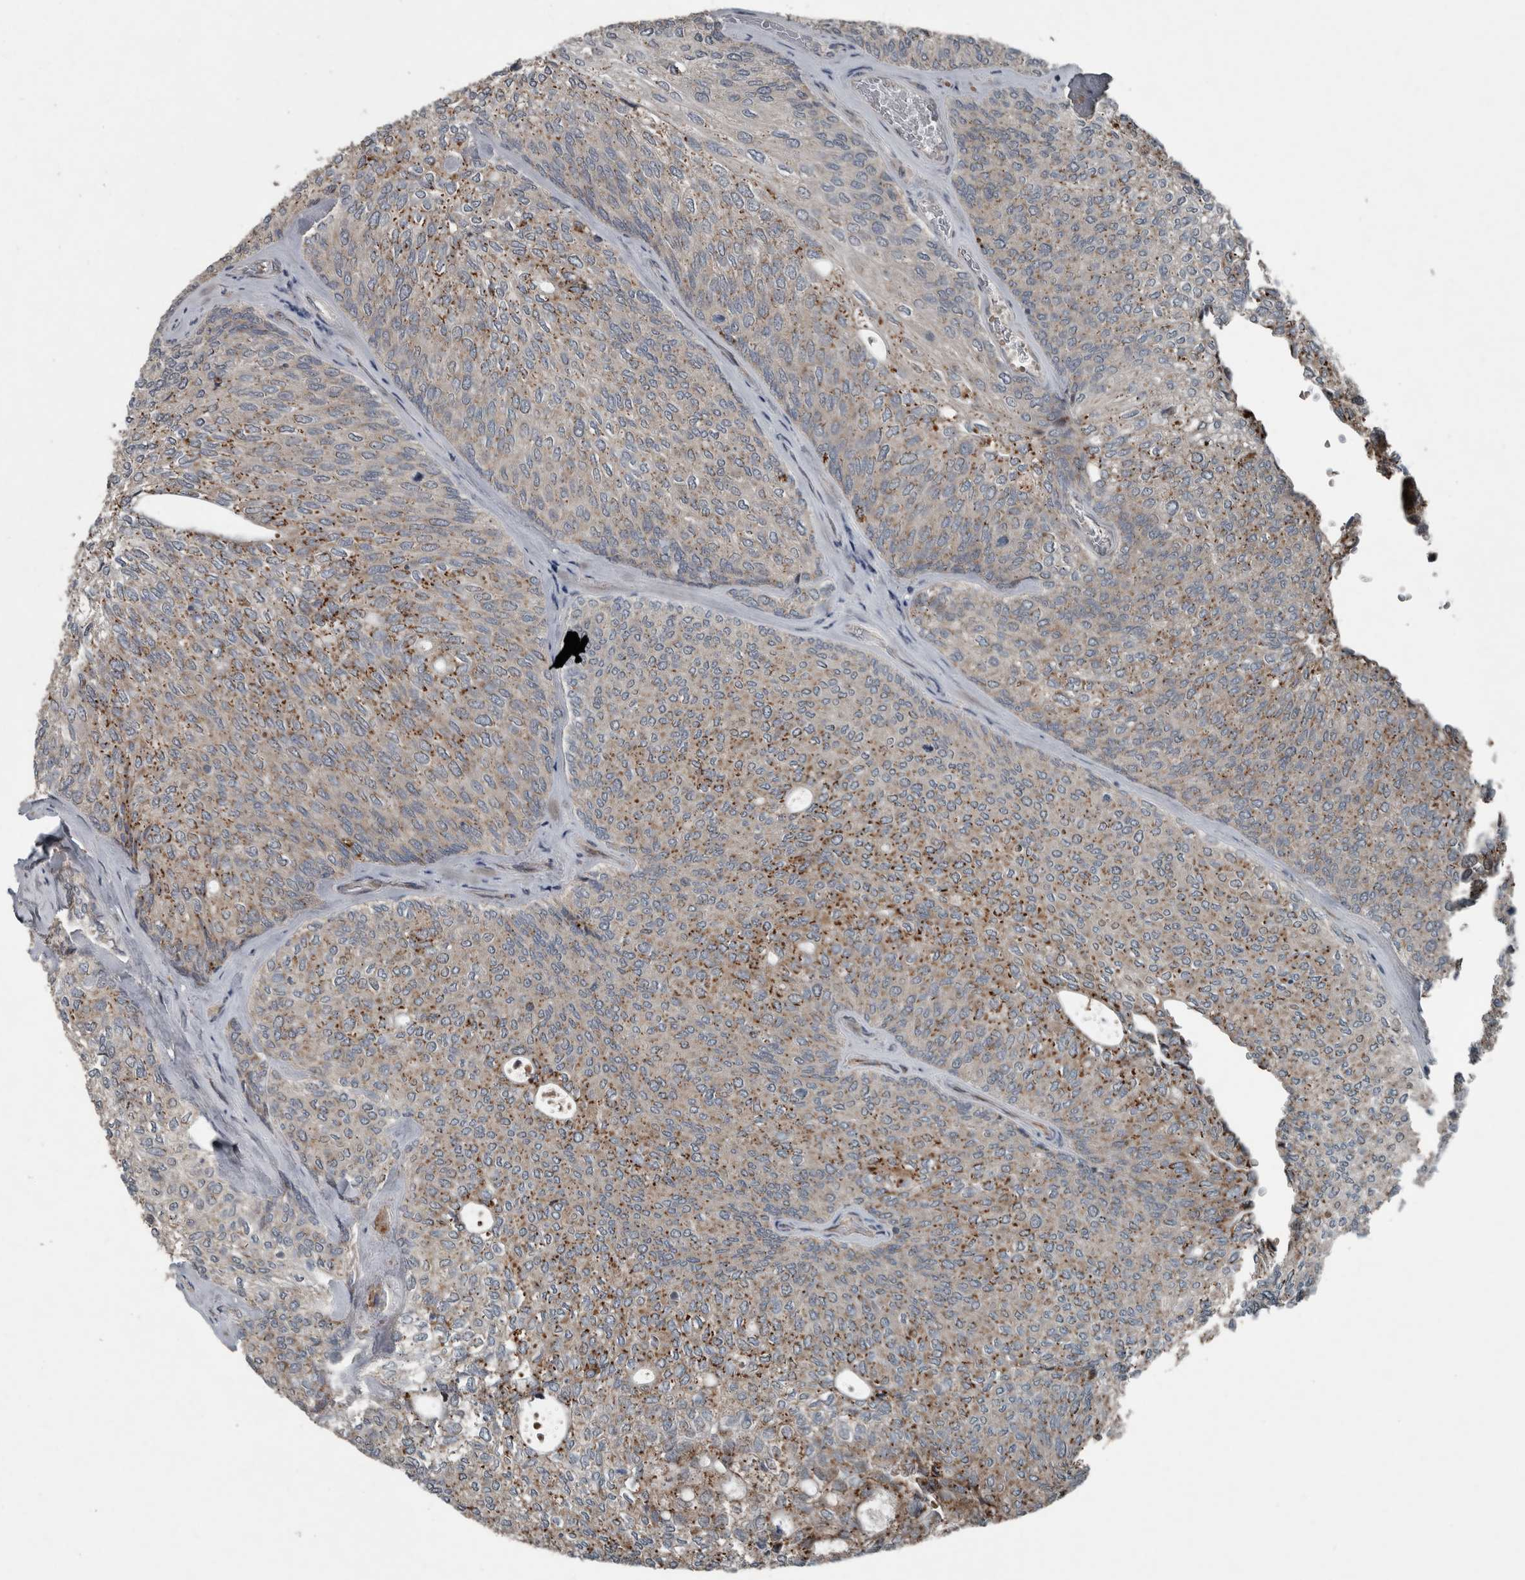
{"staining": {"intensity": "moderate", "quantity": ">75%", "location": "cytoplasmic/membranous"}, "tissue": "urothelial cancer", "cell_type": "Tumor cells", "image_type": "cancer", "snomed": [{"axis": "morphology", "description": "Urothelial carcinoma, Low grade"}, {"axis": "topography", "description": "Urinary bladder"}], "caption": "IHC staining of urothelial cancer, which reveals medium levels of moderate cytoplasmic/membranous expression in about >75% of tumor cells indicating moderate cytoplasmic/membranous protein expression. The staining was performed using DAB (3,3'-diaminobenzidine) (brown) for protein detection and nuclei were counterstained in hematoxylin (blue).", "gene": "ZNF345", "patient": {"sex": "female", "age": 79}}